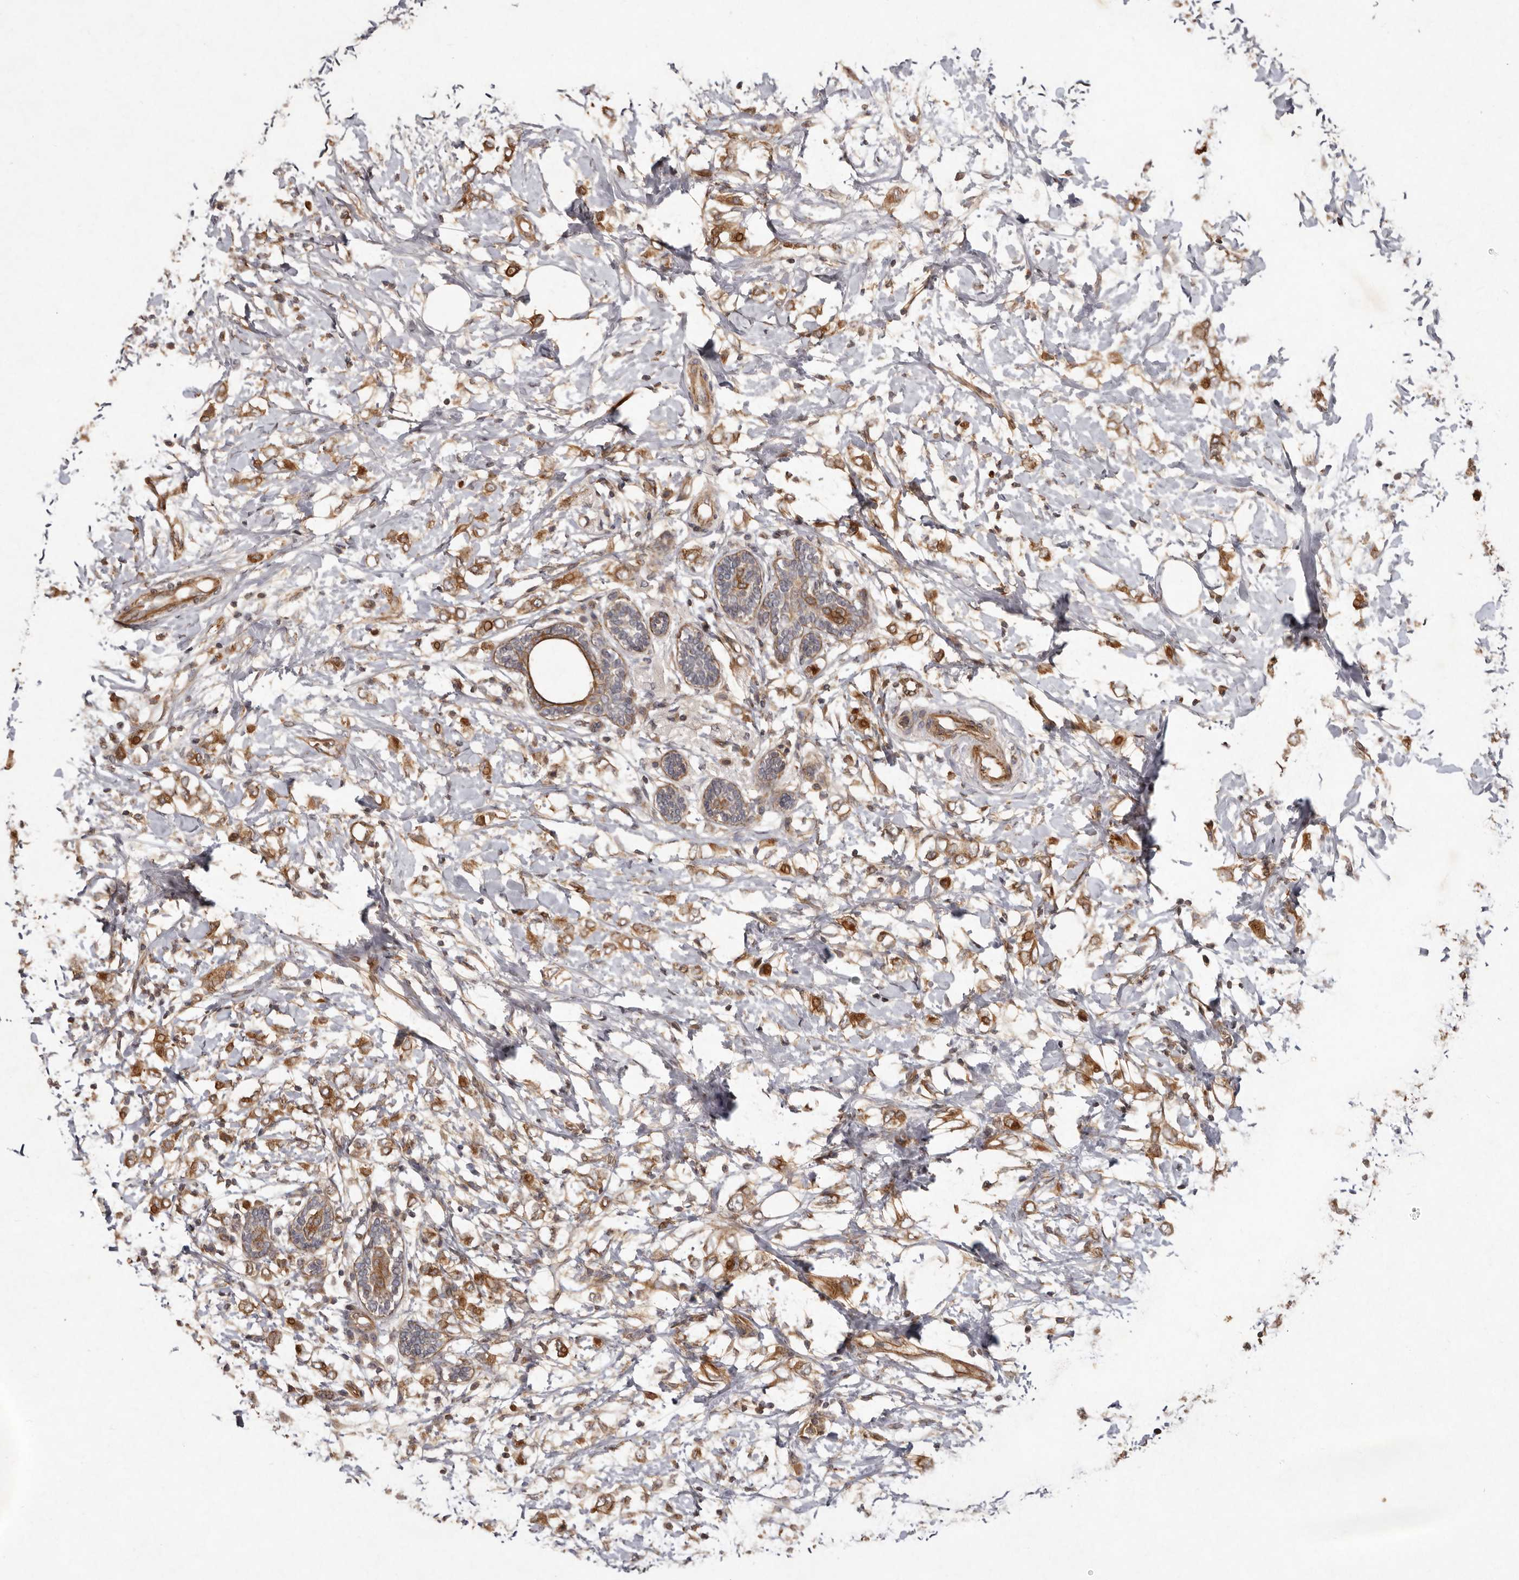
{"staining": {"intensity": "moderate", "quantity": ">75%", "location": "cytoplasmic/membranous"}, "tissue": "breast cancer", "cell_type": "Tumor cells", "image_type": "cancer", "snomed": [{"axis": "morphology", "description": "Normal tissue, NOS"}, {"axis": "morphology", "description": "Lobular carcinoma"}, {"axis": "topography", "description": "Breast"}], "caption": "Brown immunohistochemical staining in human breast cancer (lobular carcinoma) displays moderate cytoplasmic/membranous staining in about >75% of tumor cells. The staining was performed using DAB to visualize the protein expression in brown, while the nuclei were stained in blue with hematoxylin (Magnification: 20x).", "gene": "SEMA3A", "patient": {"sex": "female", "age": 47}}